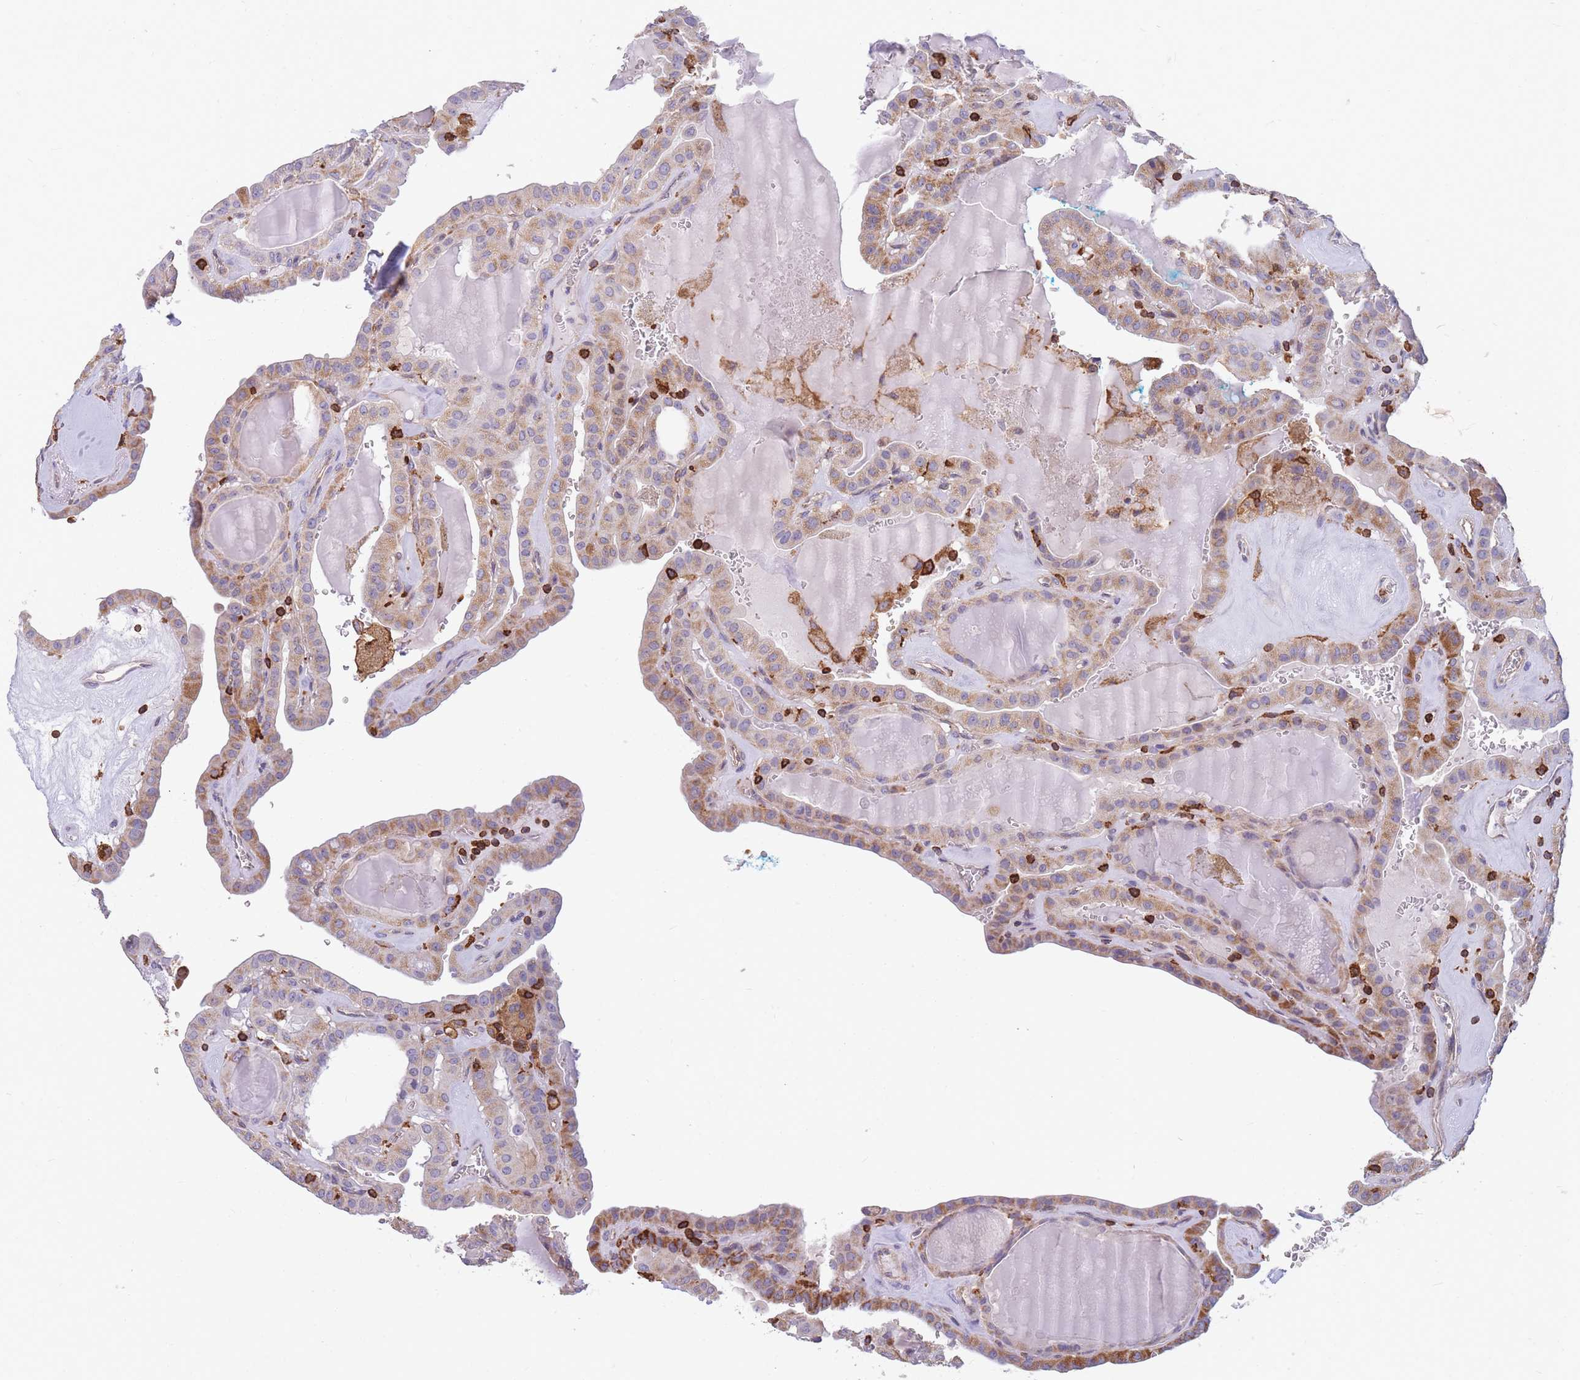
{"staining": {"intensity": "moderate", "quantity": ">75%", "location": "cytoplasmic/membranous"}, "tissue": "thyroid cancer", "cell_type": "Tumor cells", "image_type": "cancer", "snomed": [{"axis": "morphology", "description": "Papillary adenocarcinoma, NOS"}, {"axis": "topography", "description": "Thyroid gland"}], "caption": "Papillary adenocarcinoma (thyroid) tissue displays moderate cytoplasmic/membranous positivity in approximately >75% of tumor cells, visualized by immunohistochemistry.", "gene": "MRPL54", "patient": {"sex": "male", "age": 52}}